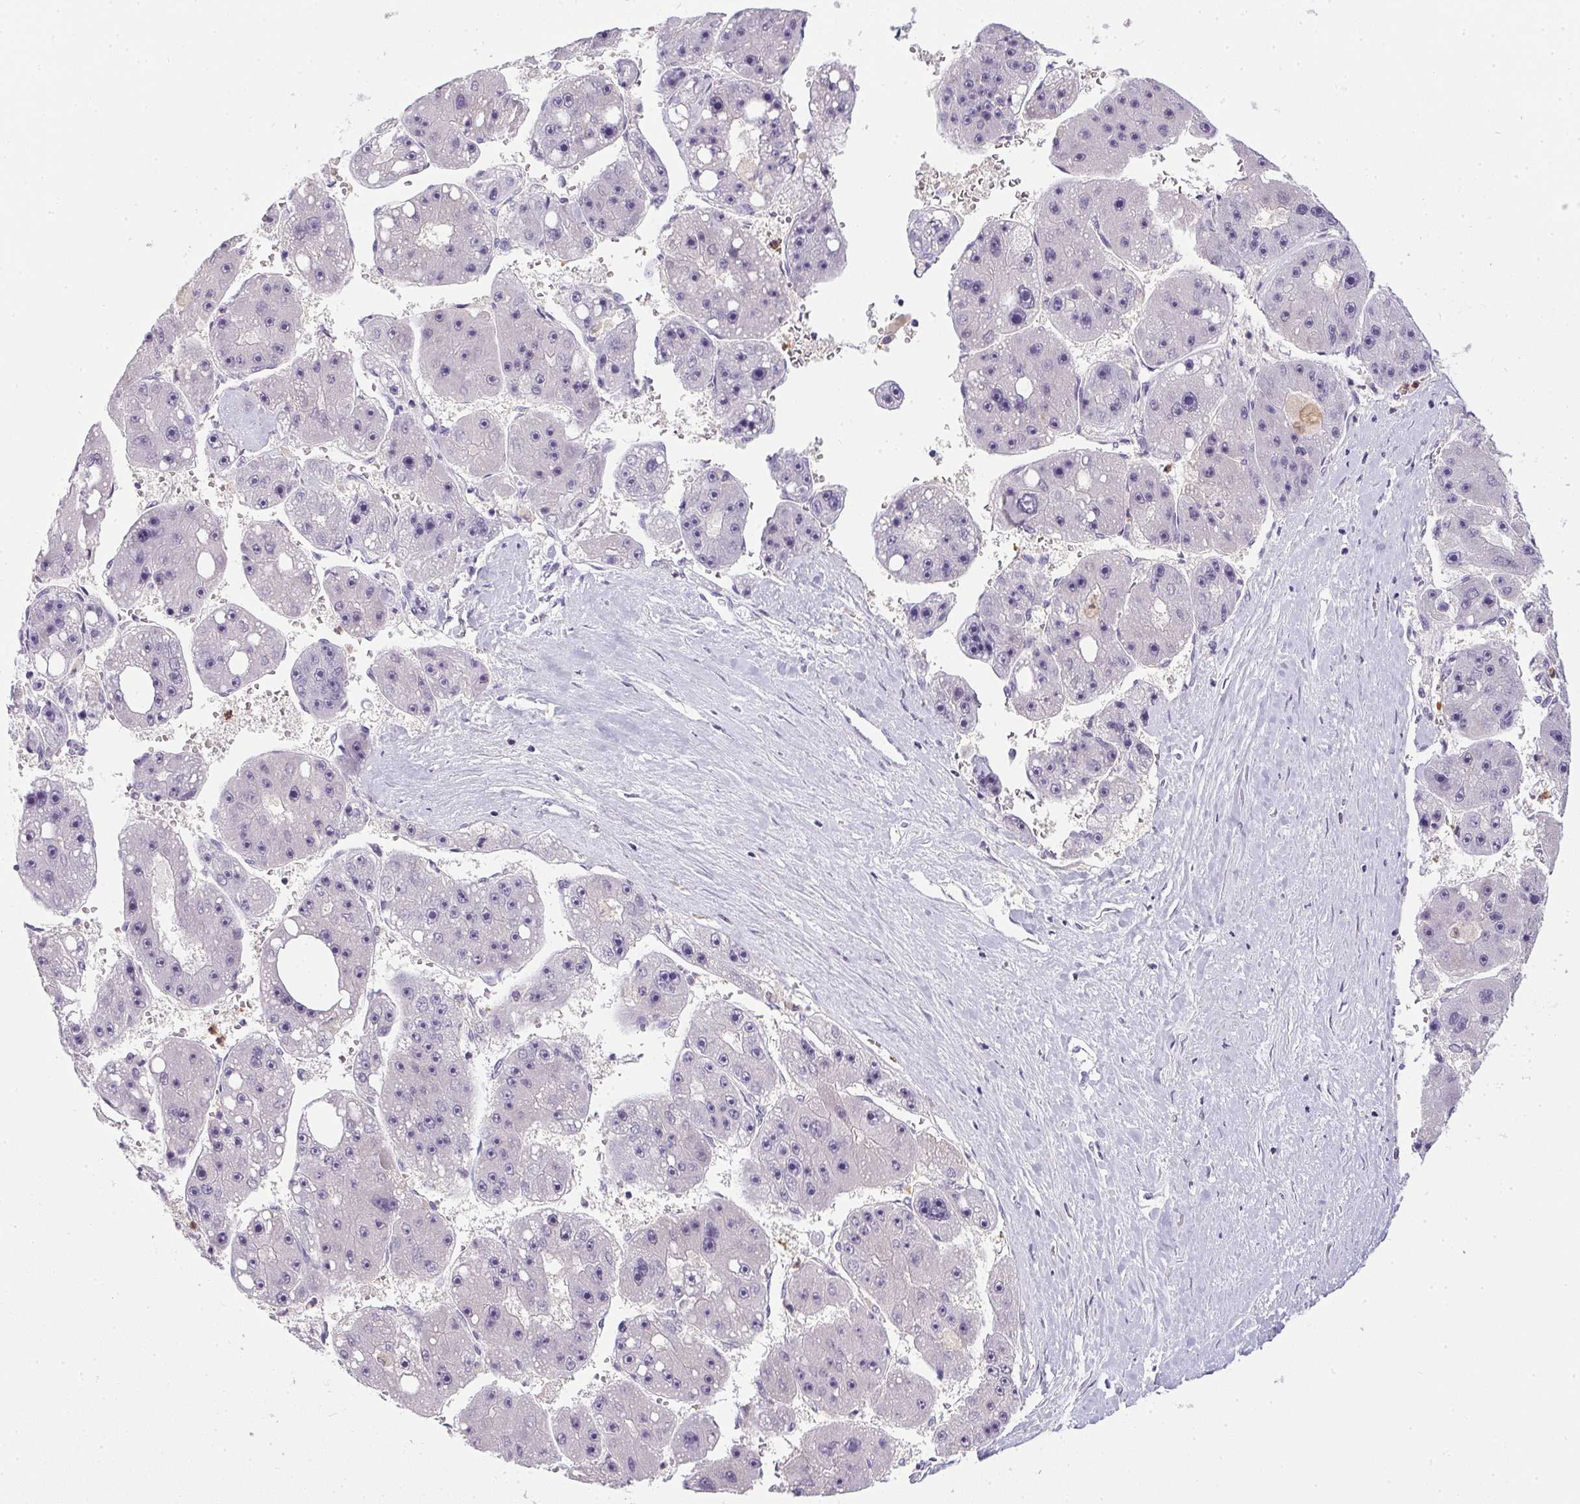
{"staining": {"intensity": "negative", "quantity": "none", "location": "none"}, "tissue": "liver cancer", "cell_type": "Tumor cells", "image_type": "cancer", "snomed": [{"axis": "morphology", "description": "Carcinoma, Hepatocellular, NOS"}, {"axis": "topography", "description": "Liver"}], "caption": "Immunohistochemical staining of human hepatocellular carcinoma (liver) exhibits no significant staining in tumor cells.", "gene": "DNAJC5G", "patient": {"sex": "female", "age": 61}}